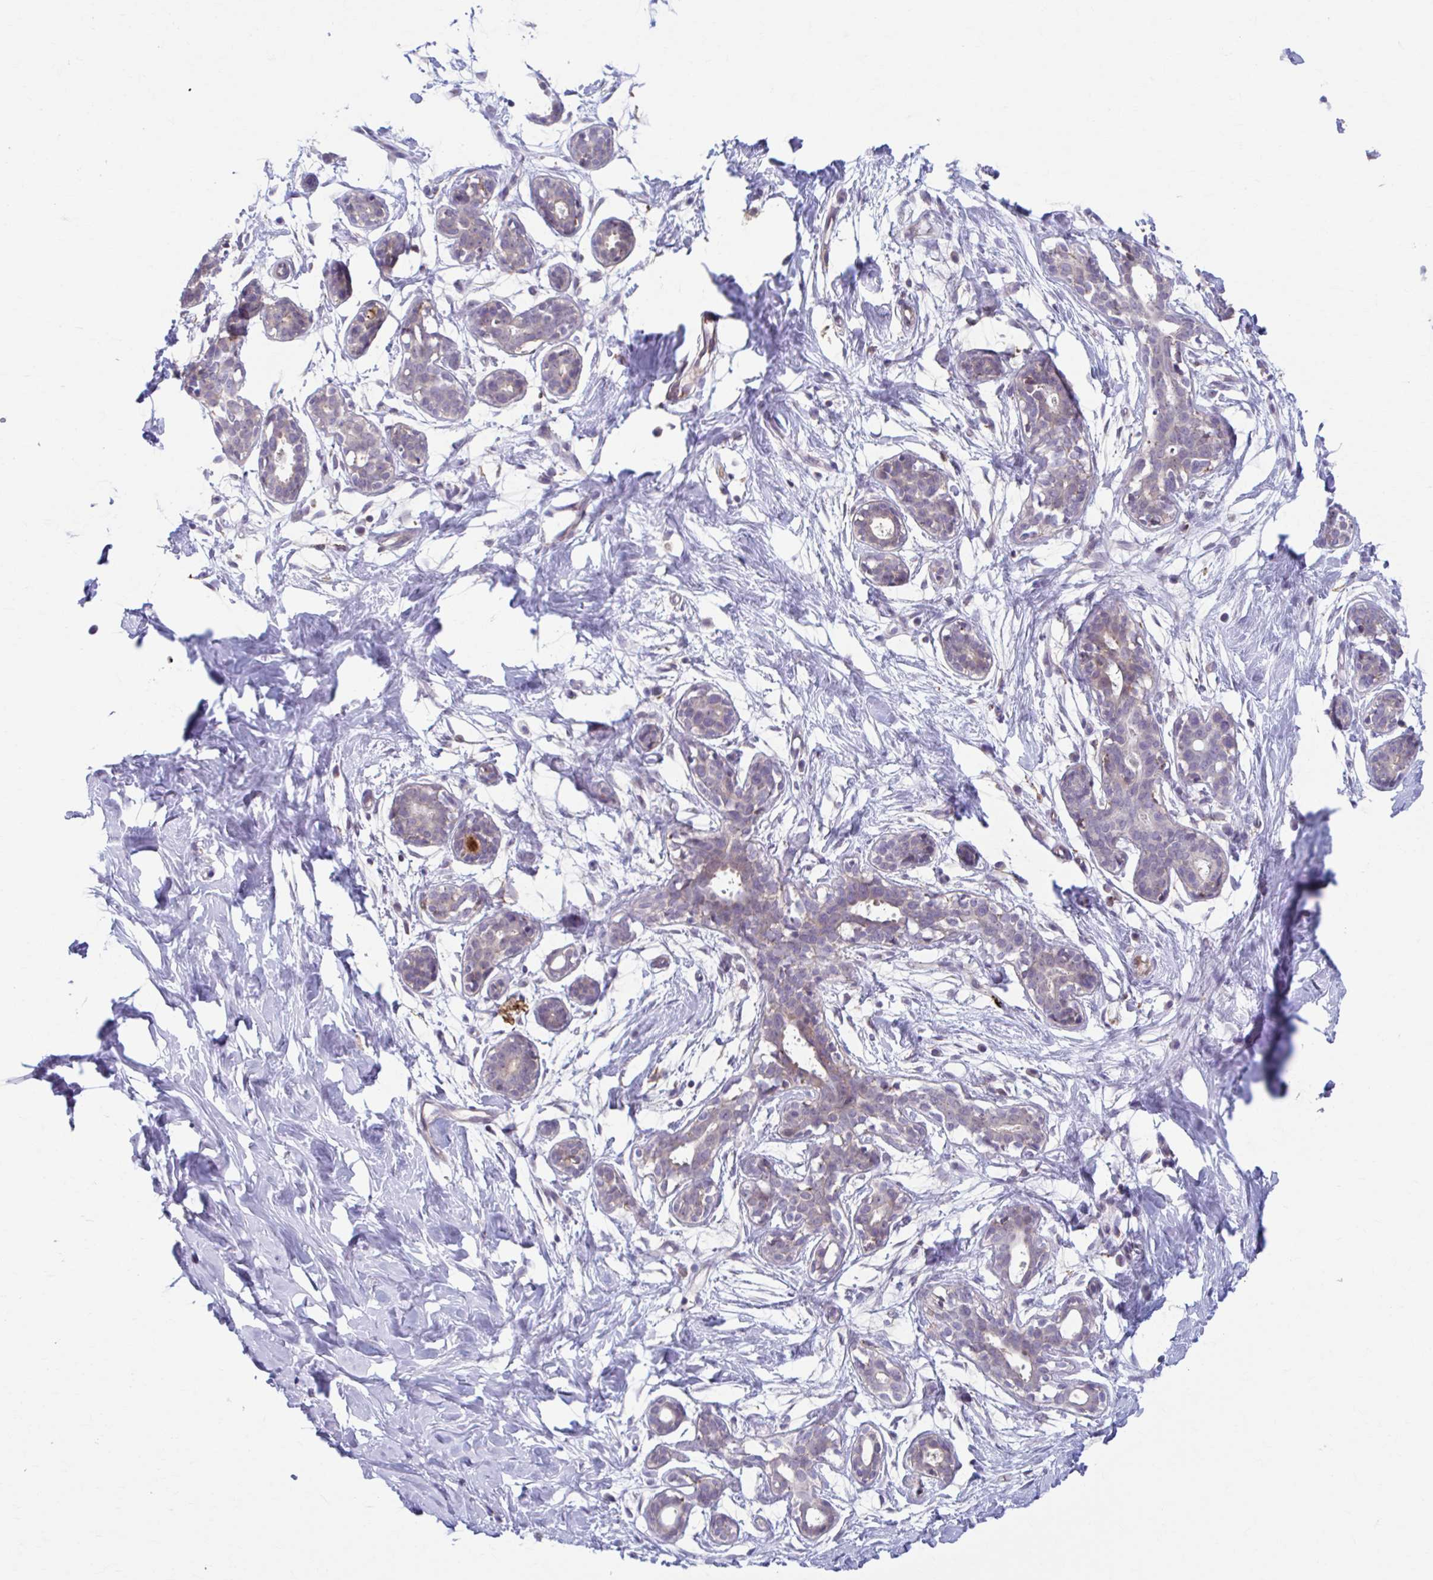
{"staining": {"intensity": "negative", "quantity": "none", "location": "none"}, "tissue": "breast", "cell_type": "Adipocytes", "image_type": "normal", "snomed": [{"axis": "morphology", "description": "Normal tissue, NOS"}, {"axis": "topography", "description": "Breast"}], "caption": "Immunohistochemistry of normal human breast shows no positivity in adipocytes. (Brightfield microscopy of DAB (3,3'-diaminobenzidine) immunohistochemistry (IHC) at high magnification).", "gene": "ADAT3", "patient": {"sex": "female", "age": 27}}